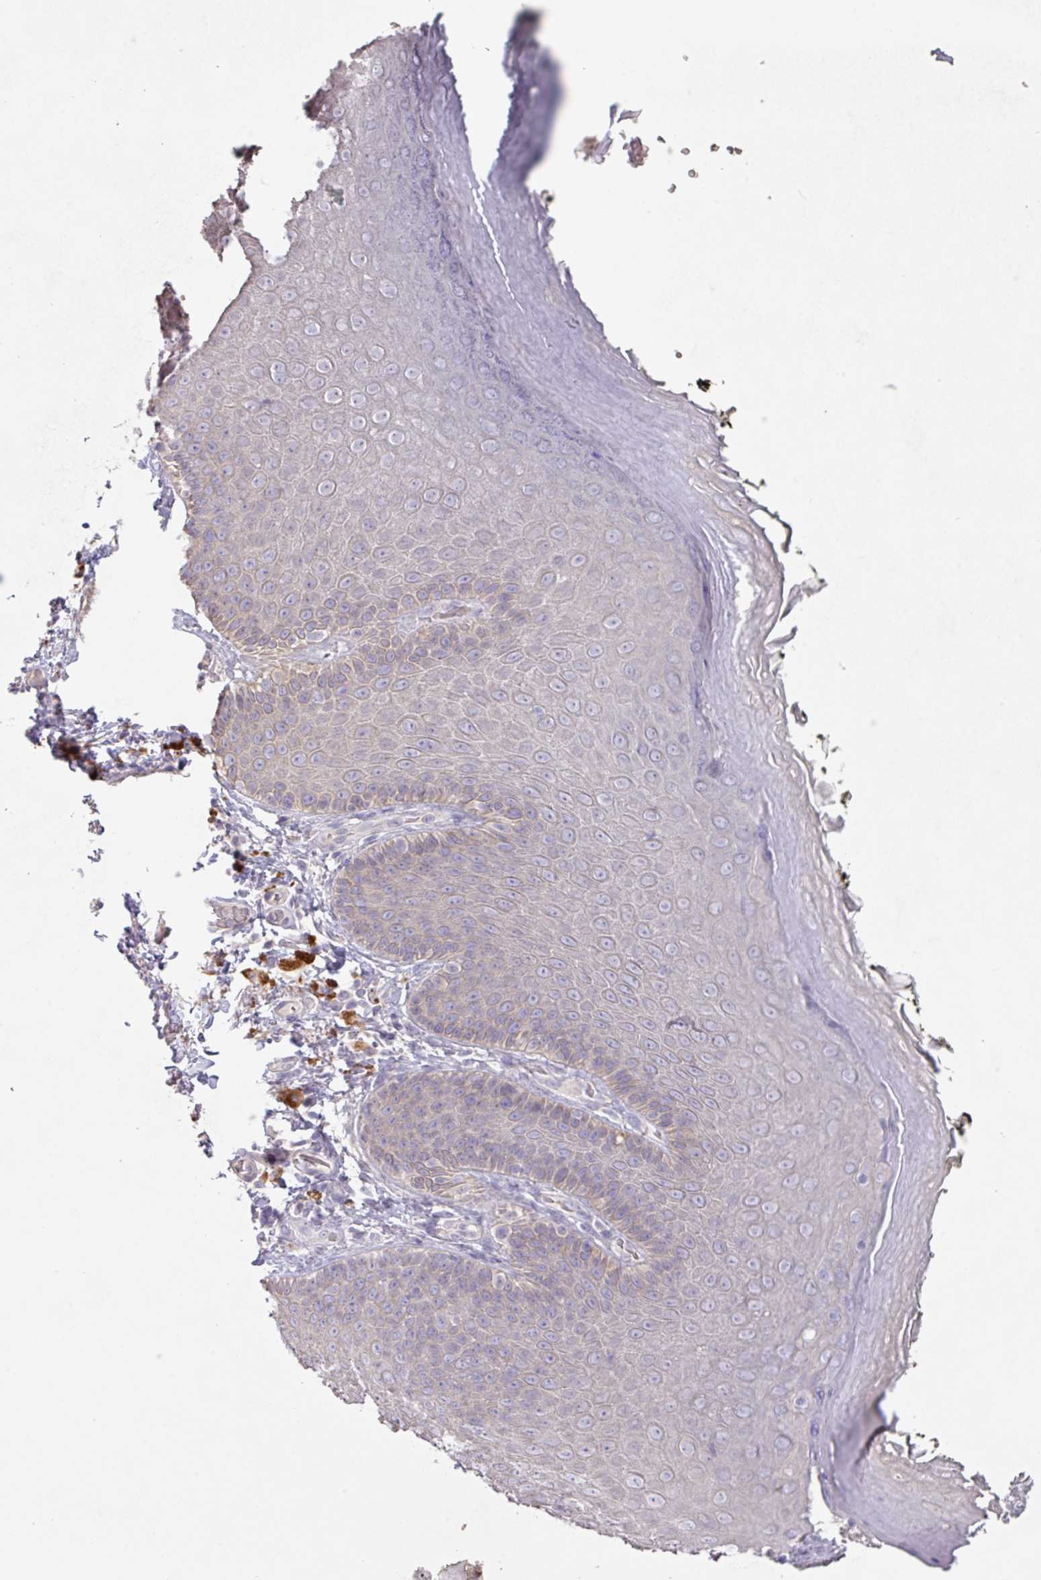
{"staining": {"intensity": "negative", "quantity": "none", "location": "none"}, "tissue": "skin", "cell_type": "Epidermal cells", "image_type": "normal", "snomed": [{"axis": "morphology", "description": "Normal tissue, NOS"}, {"axis": "topography", "description": "Anal"}, {"axis": "topography", "description": "Peripheral nerve tissue"}], "caption": "High magnification brightfield microscopy of benign skin stained with DAB (brown) and counterstained with hematoxylin (blue): epidermal cells show no significant positivity. (IHC, brightfield microscopy, high magnification).", "gene": "PRADC1", "patient": {"sex": "male", "age": 53}}